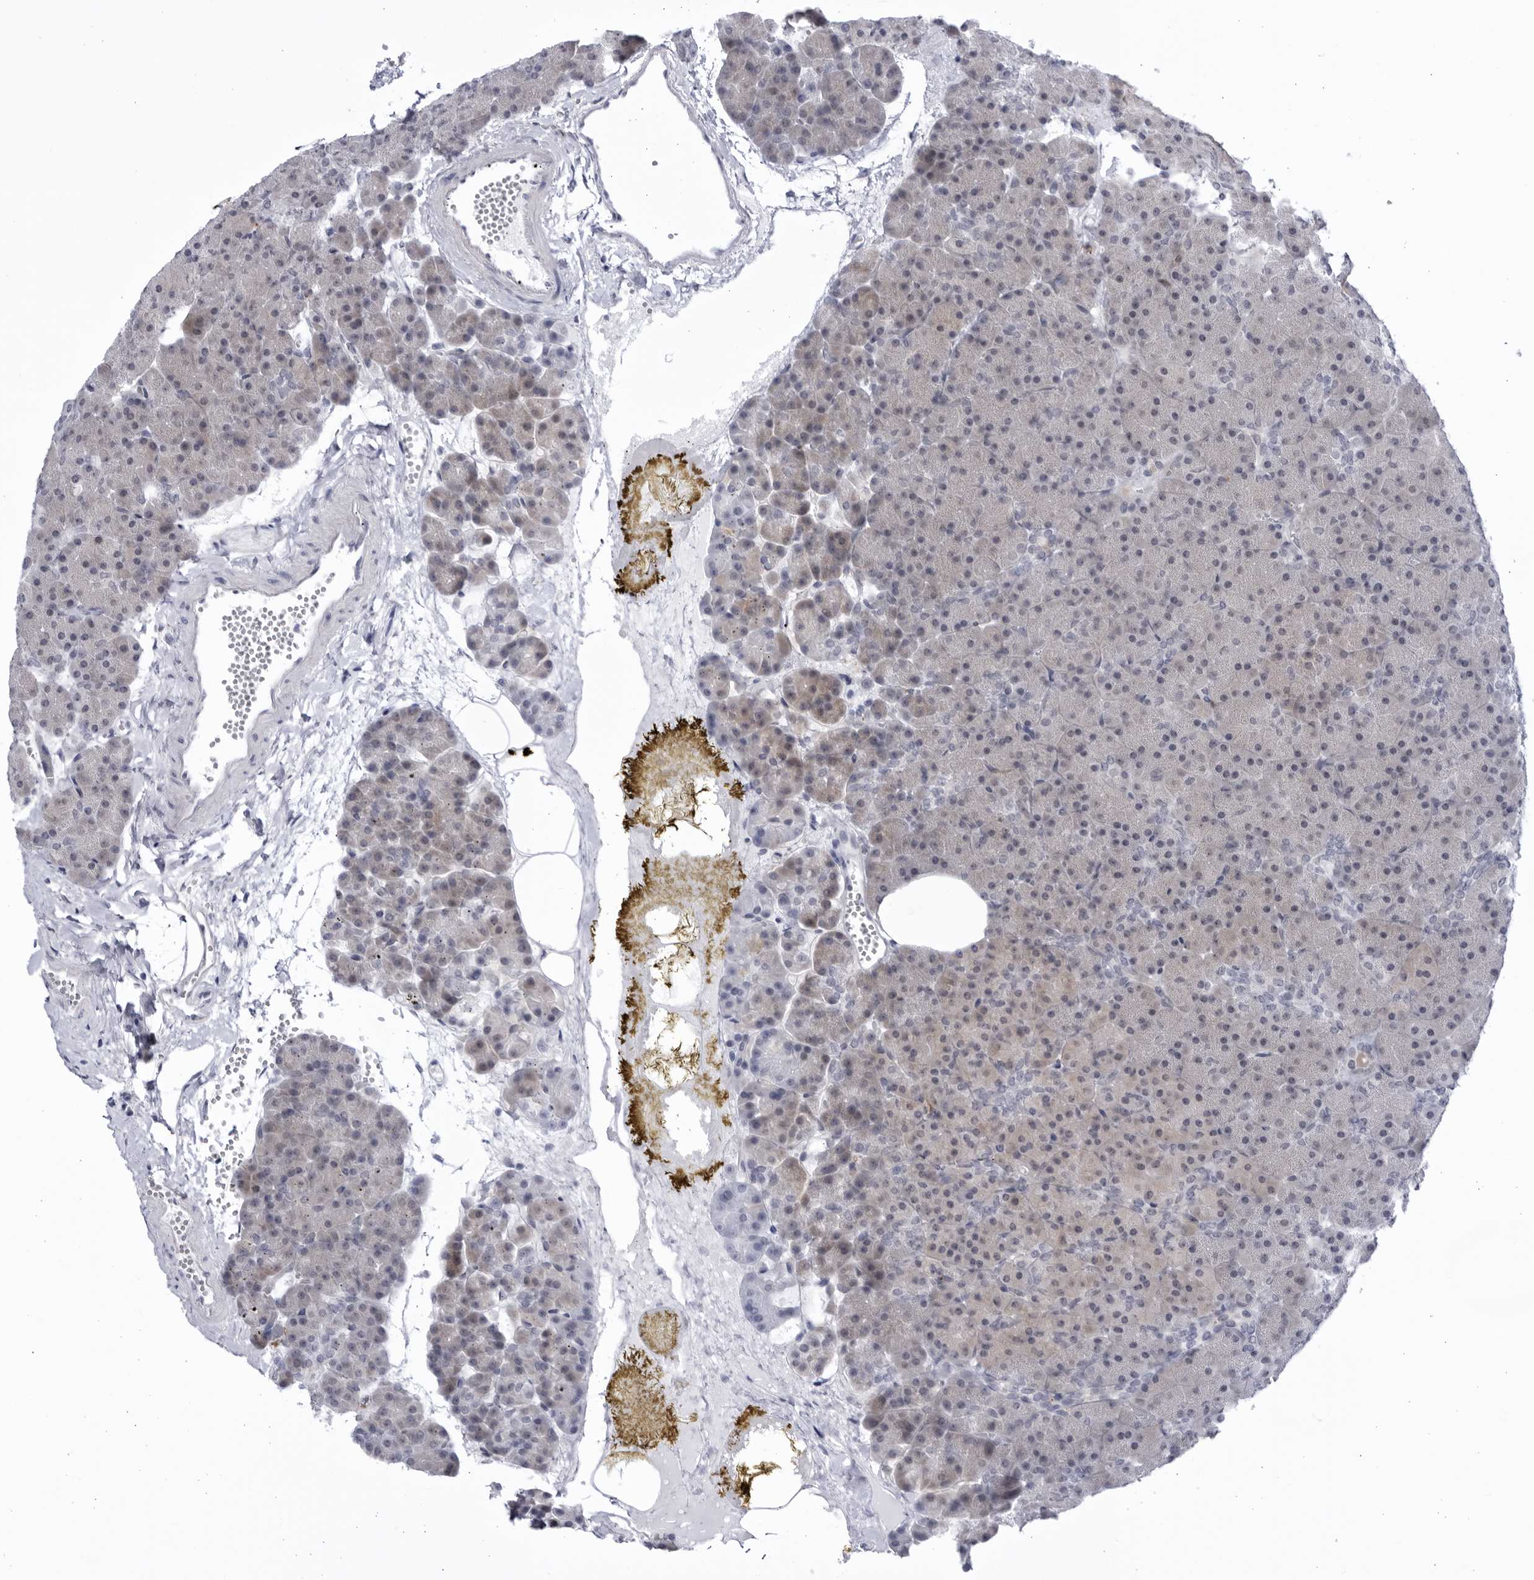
{"staining": {"intensity": "negative", "quantity": "none", "location": "none"}, "tissue": "pancreas", "cell_type": "Exocrine glandular cells", "image_type": "normal", "snomed": [{"axis": "morphology", "description": "Normal tissue, NOS"}, {"axis": "morphology", "description": "Carcinoid, malignant, NOS"}, {"axis": "topography", "description": "Pancreas"}], "caption": "The photomicrograph exhibits no staining of exocrine glandular cells in normal pancreas.", "gene": "CCDC181", "patient": {"sex": "female", "age": 35}}